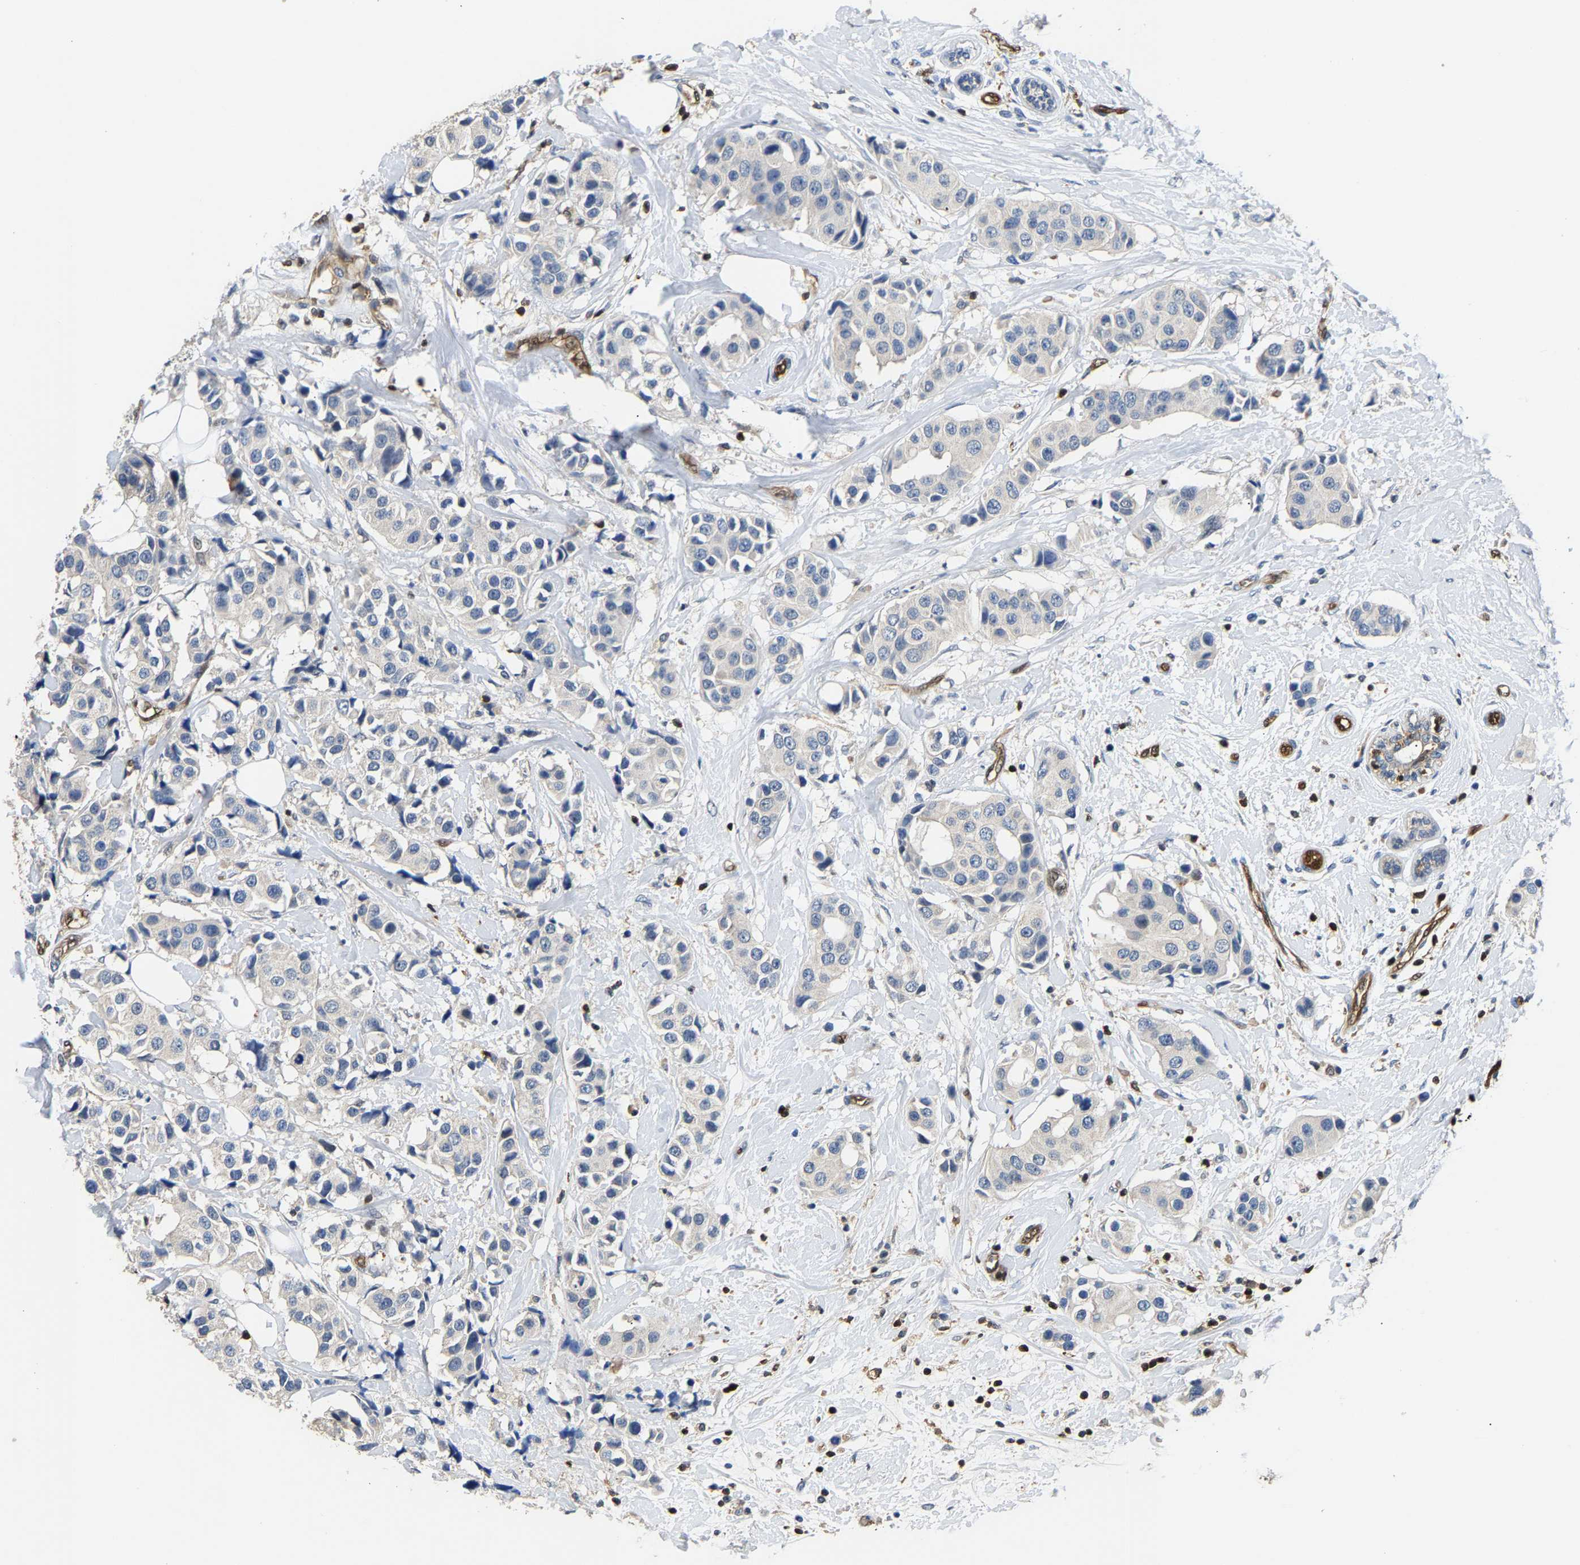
{"staining": {"intensity": "negative", "quantity": "none", "location": "none"}, "tissue": "breast cancer", "cell_type": "Tumor cells", "image_type": "cancer", "snomed": [{"axis": "morphology", "description": "Normal tissue, NOS"}, {"axis": "morphology", "description": "Duct carcinoma"}, {"axis": "topography", "description": "Breast"}], "caption": "DAB immunohistochemical staining of human breast cancer (infiltrating ductal carcinoma) demonstrates no significant positivity in tumor cells.", "gene": "GIMAP7", "patient": {"sex": "female", "age": 39}}